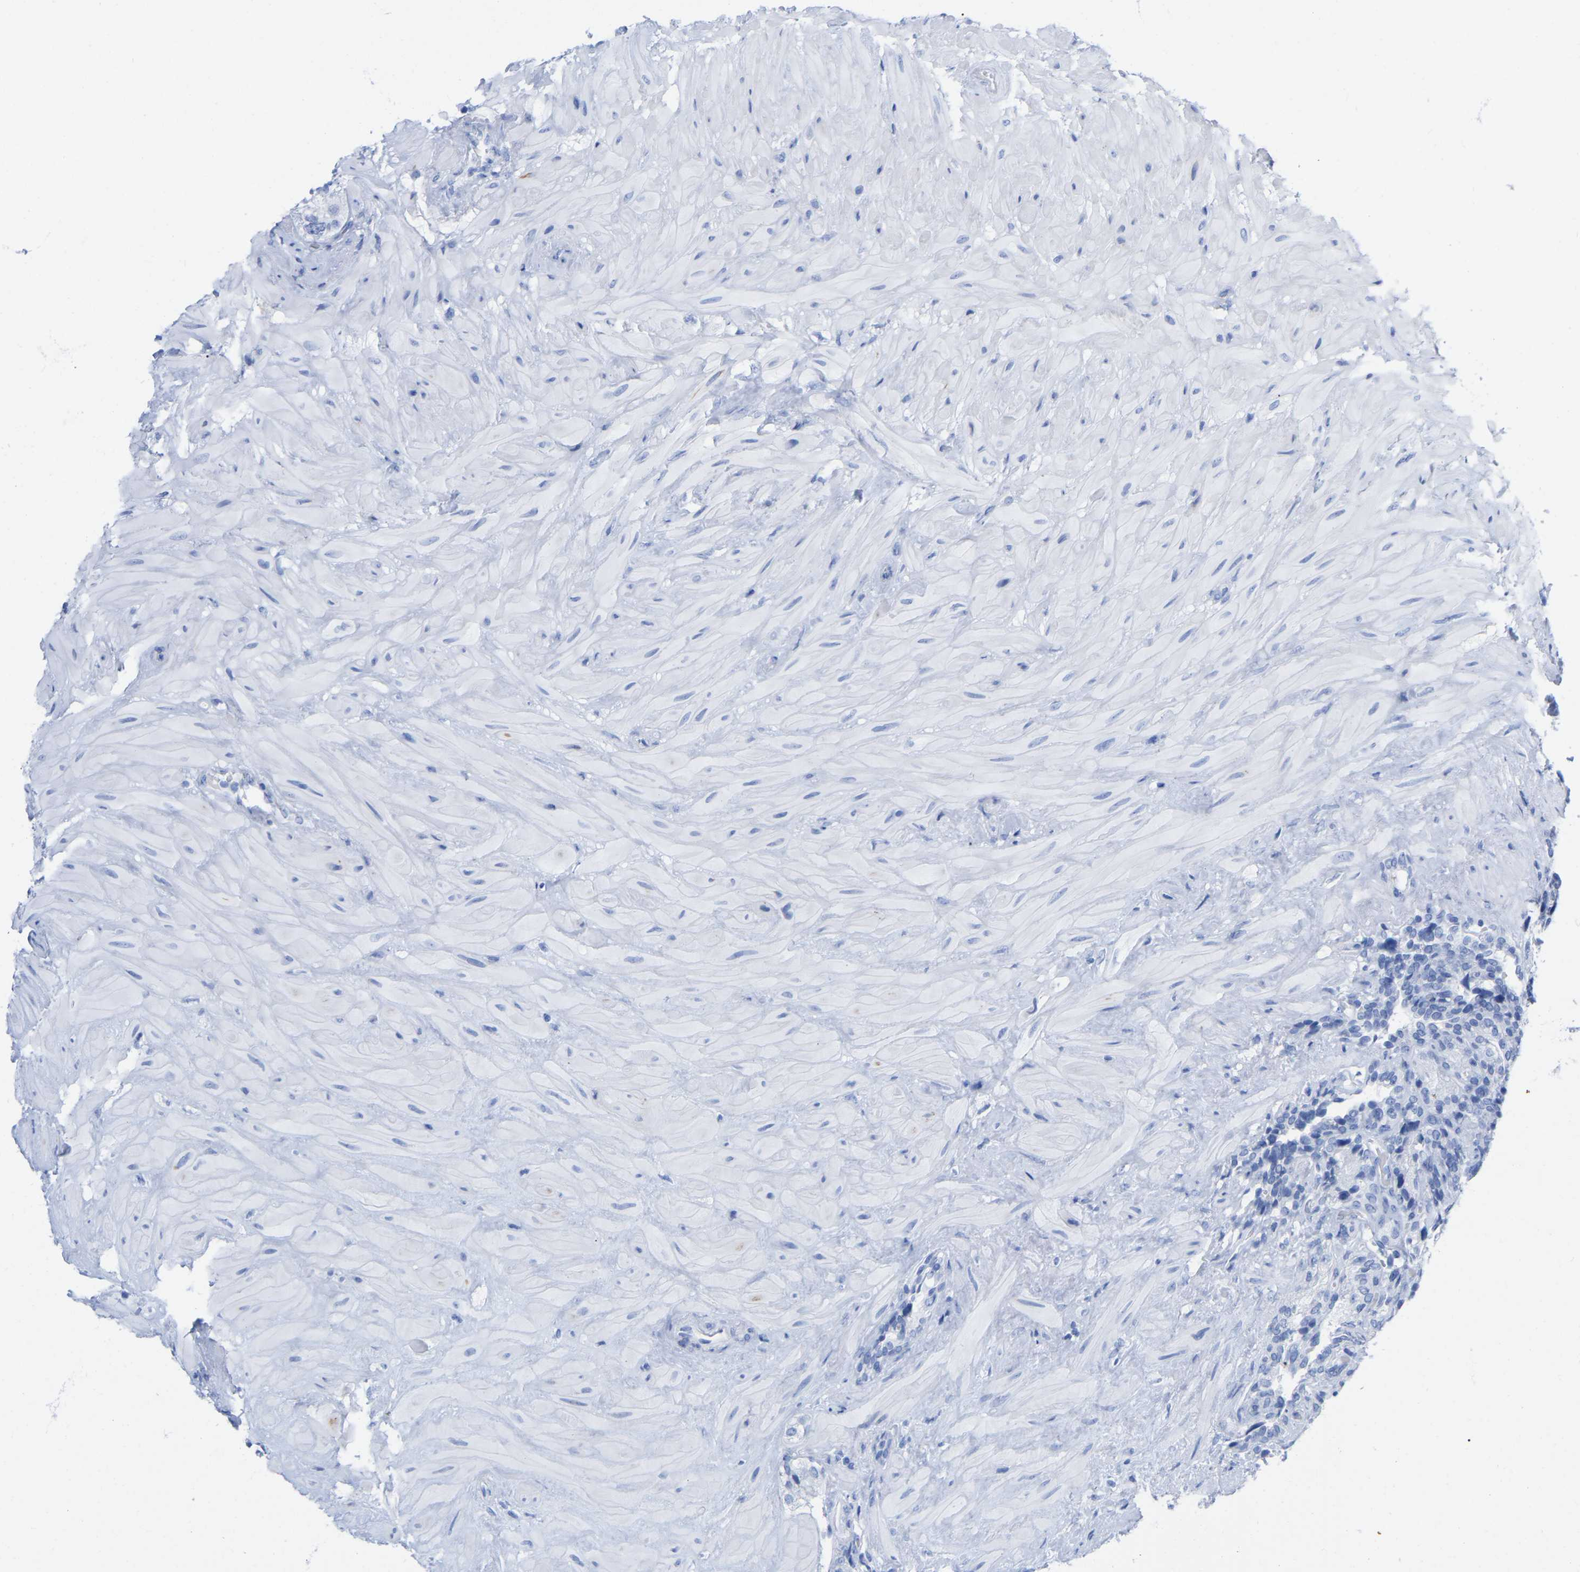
{"staining": {"intensity": "negative", "quantity": "none", "location": "none"}, "tissue": "seminal vesicle", "cell_type": "Glandular cells", "image_type": "normal", "snomed": [{"axis": "morphology", "description": "Normal tissue, NOS"}, {"axis": "topography", "description": "Seminal veicle"}], "caption": "Immunohistochemical staining of unremarkable seminal vesicle demonstrates no significant expression in glandular cells. (DAB immunohistochemistry with hematoxylin counter stain).", "gene": "HAPLN1", "patient": {"sex": "male", "age": 68}}